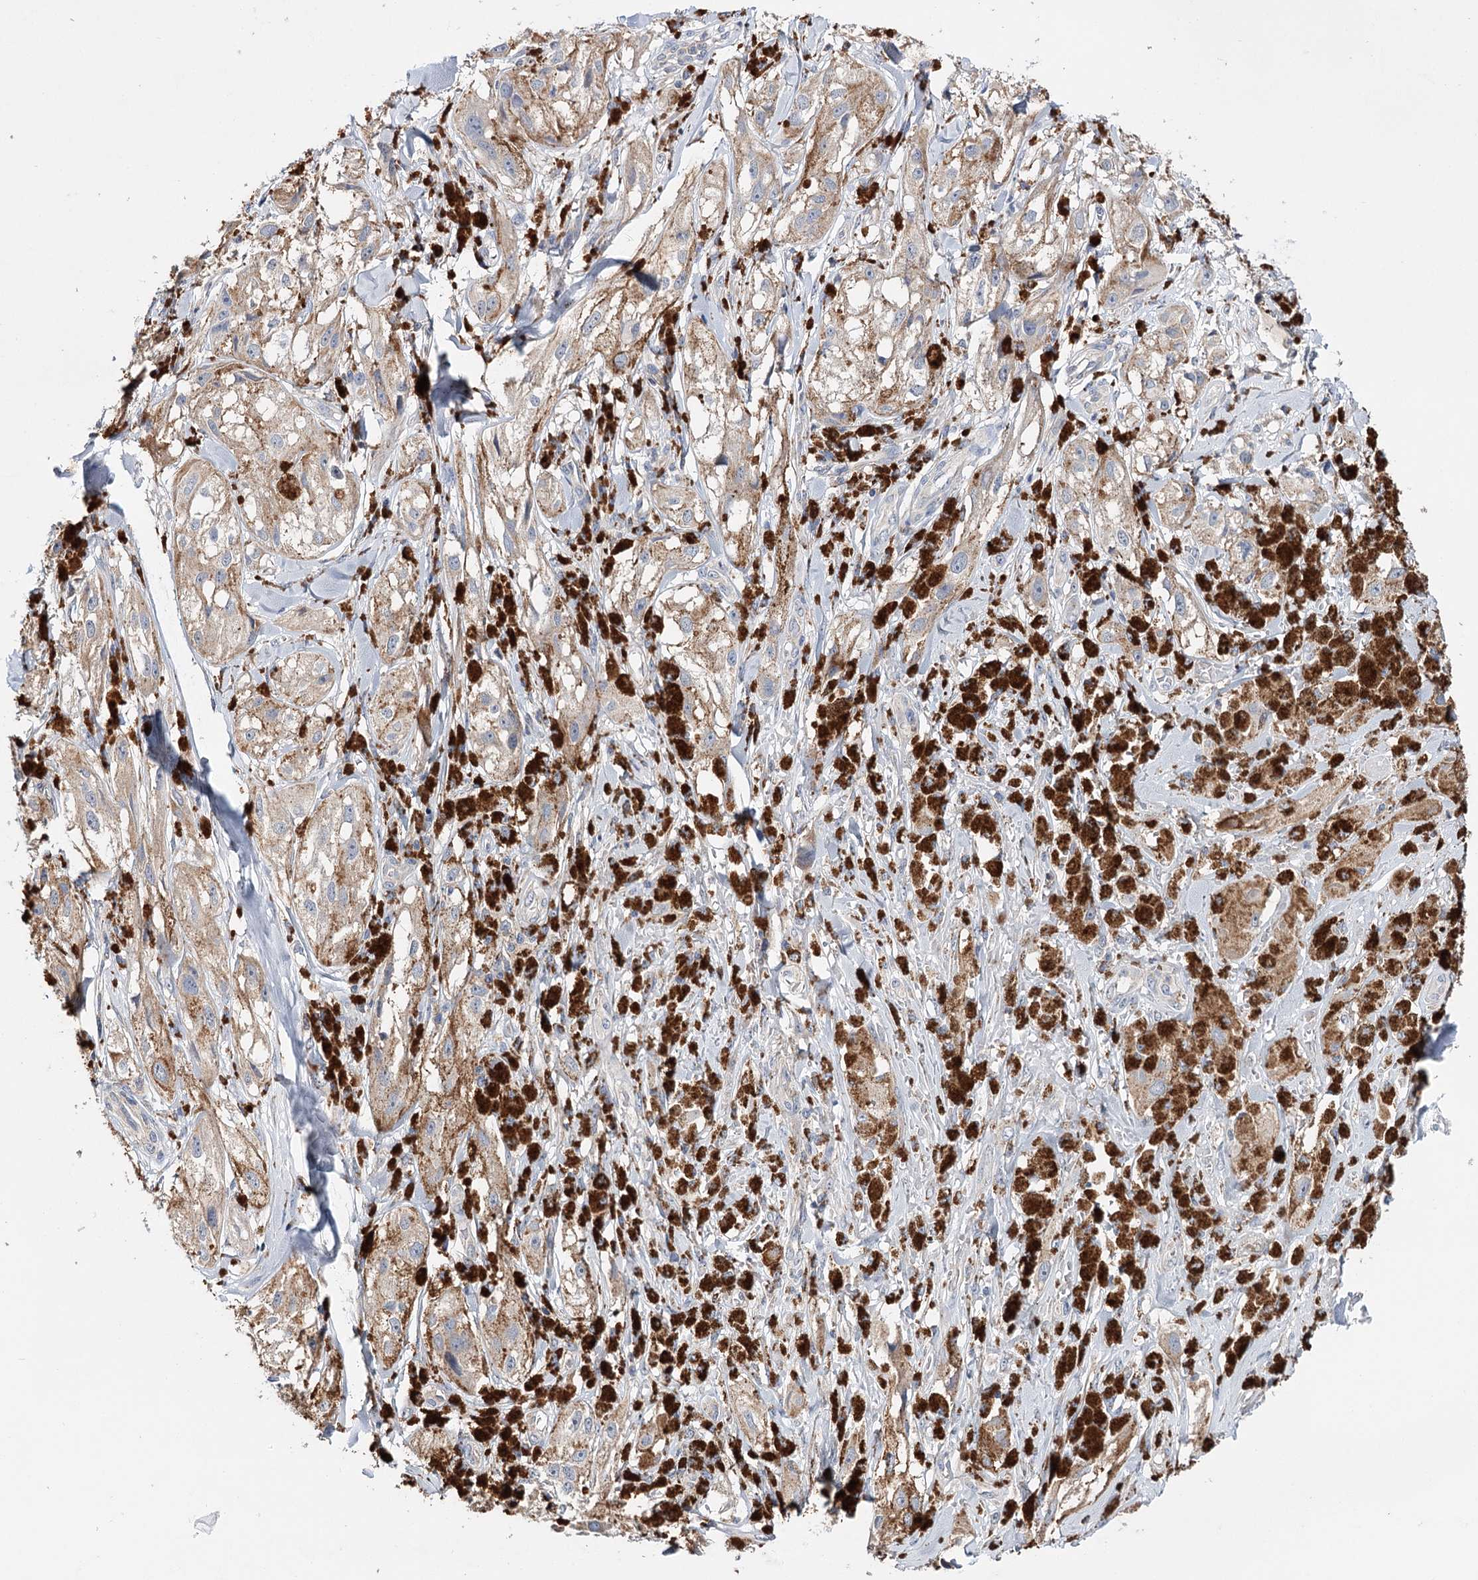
{"staining": {"intensity": "moderate", "quantity": ">75%", "location": "cytoplasmic/membranous"}, "tissue": "melanoma", "cell_type": "Tumor cells", "image_type": "cancer", "snomed": [{"axis": "morphology", "description": "Malignant melanoma, NOS"}, {"axis": "topography", "description": "Skin"}], "caption": "Immunohistochemical staining of malignant melanoma exhibits moderate cytoplasmic/membranous protein positivity in about >75% of tumor cells.", "gene": "CFAP46", "patient": {"sex": "male", "age": 88}}